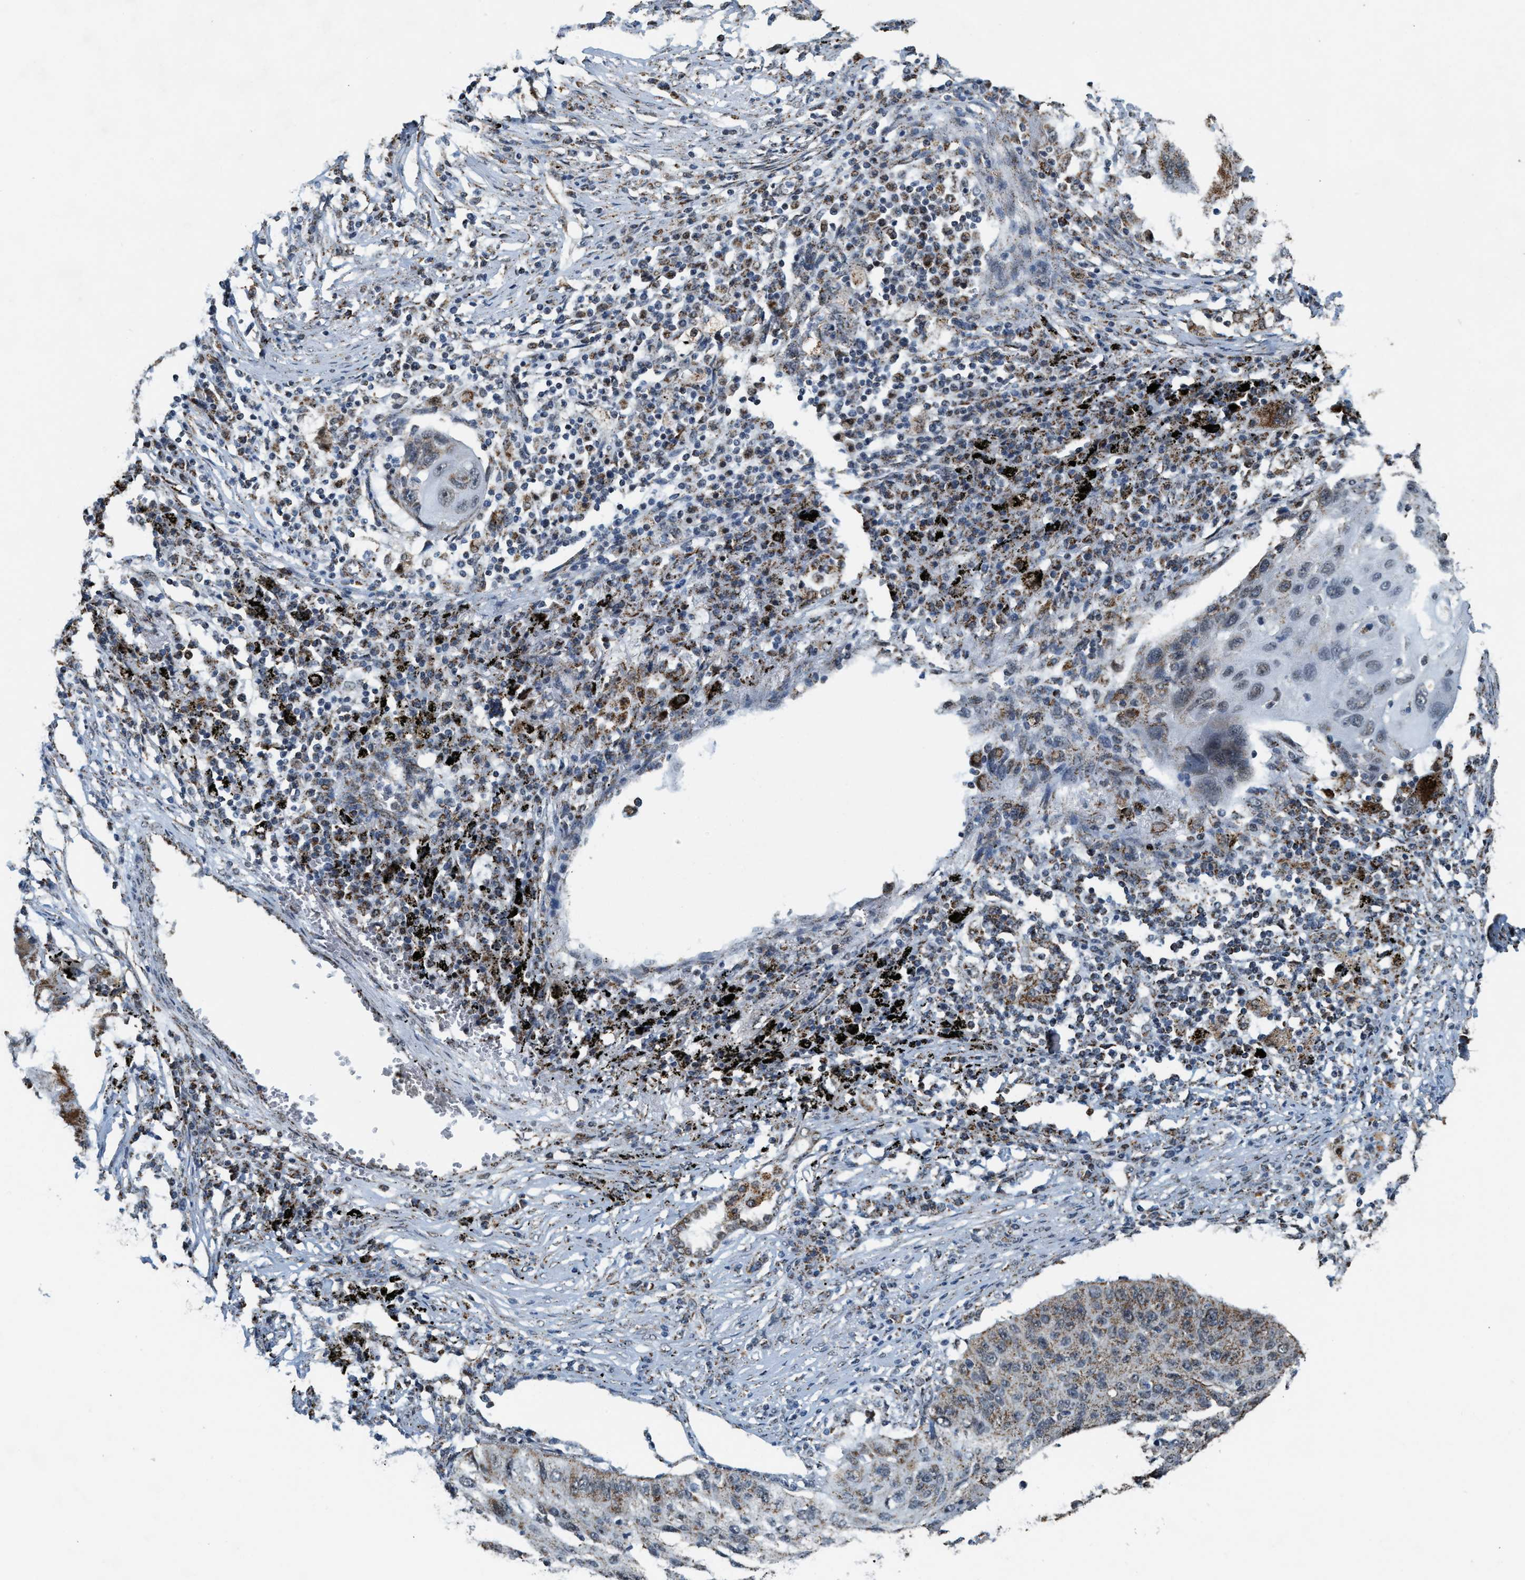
{"staining": {"intensity": "moderate", "quantity": ">75%", "location": "cytoplasmic/membranous"}, "tissue": "lung cancer", "cell_type": "Tumor cells", "image_type": "cancer", "snomed": [{"axis": "morphology", "description": "Squamous cell carcinoma, NOS"}, {"axis": "topography", "description": "Lung"}], "caption": "The image demonstrates a brown stain indicating the presence of a protein in the cytoplasmic/membranous of tumor cells in lung squamous cell carcinoma.", "gene": "HIBADH", "patient": {"sex": "female", "age": 63}}